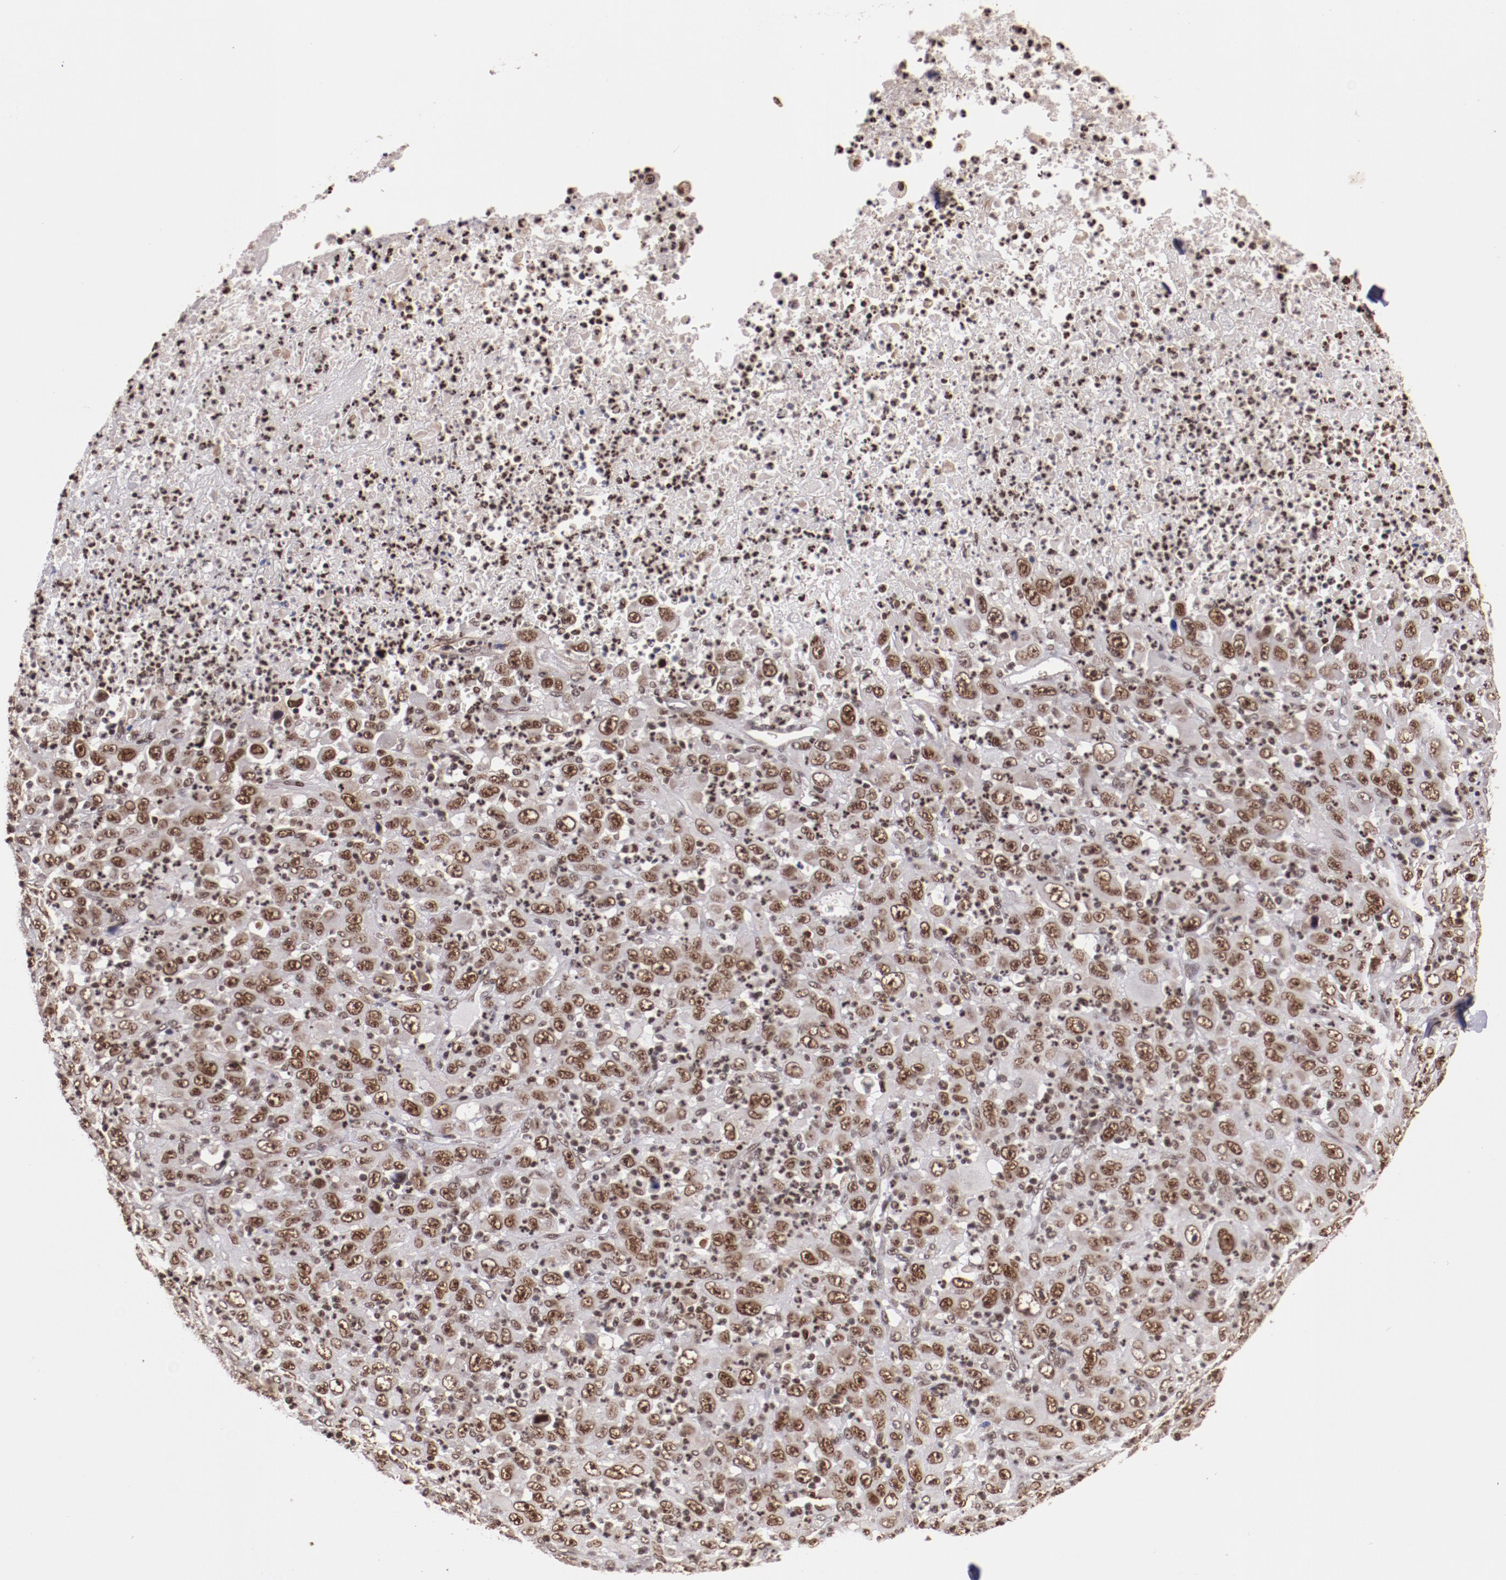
{"staining": {"intensity": "moderate", "quantity": ">75%", "location": "nuclear"}, "tissue": "melanoma", "cell_type": "Tumor cells", "image_type": "cancer", "snomed": [{"axis": "morphology", "description": "Malignant melanoma, Metastatic site"}, {"axis": "topography", "description": "Skin"}], "caption": "Immunohistochemical staining of malignant melanoma (metastatic site) reveals medium levels of moderate nuclear protein staining in about >75% of tumor cells.", "gene": "STAG2", "patient": {"sex": "female", "age": 56}}